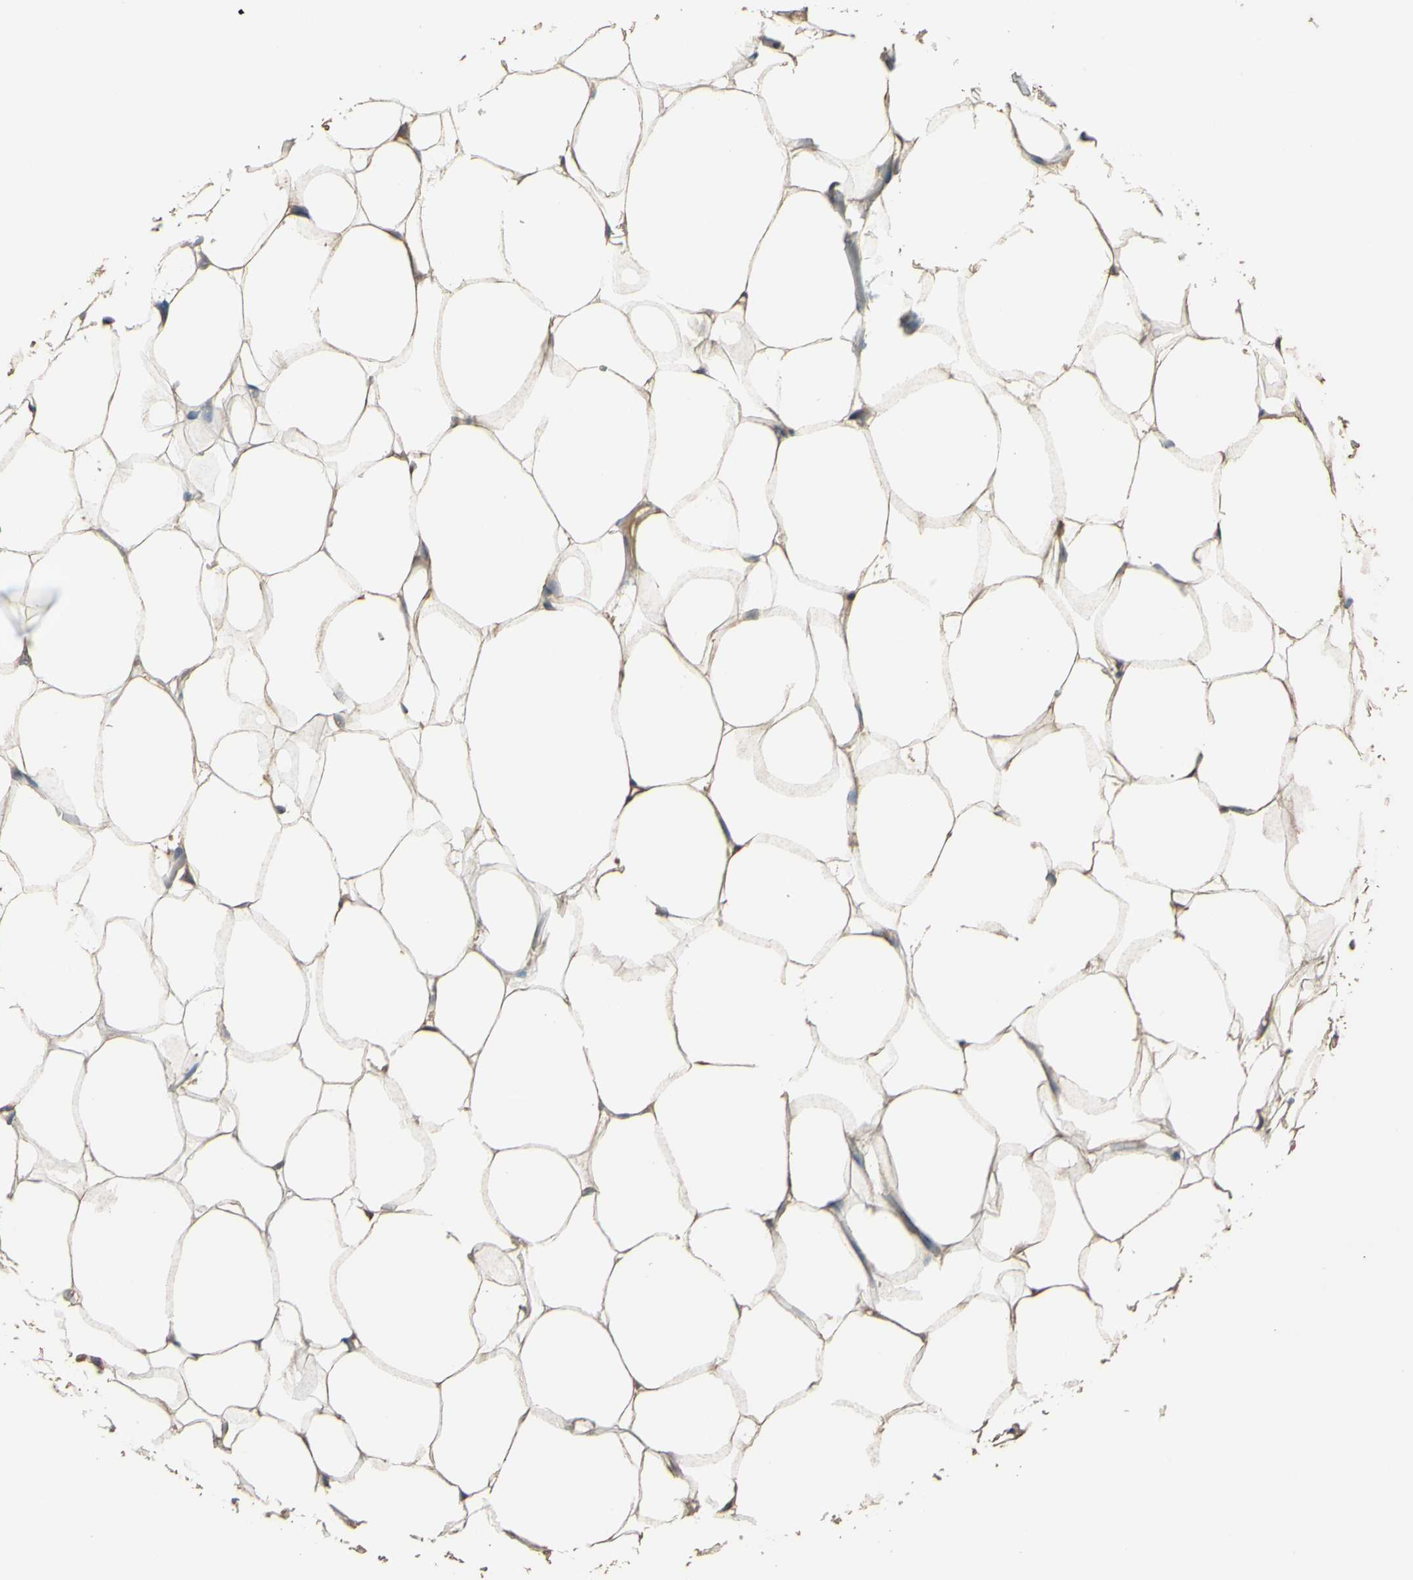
{"staining": {"intensity": "weak", "quantity": ">75%", "location": "cytoplasmic/membranous"}, "tissue": "adipose tissue", "cell_type": "Adipocytes", "image_type": "normal", "snomed": [{"axis": "morphology", "description": "Normal tissue, NOS"}, {"axis": "topography", "description": "Breast"}, {"axis": "topography", "description": "Adipose tissue"}], "caption": "Immunohistochemistry (IHC) (DAB) staining of benign human adipose tissue reveals weak cytoplasmic/membranous protein staining in about >75% of adipocytes. (Stains: DAB in brown, nuclei in blue, Microscopy: brightfield microscopy at high magnification).", "gene": "STX18", "patient": {"sex": "female", "age": 25}}